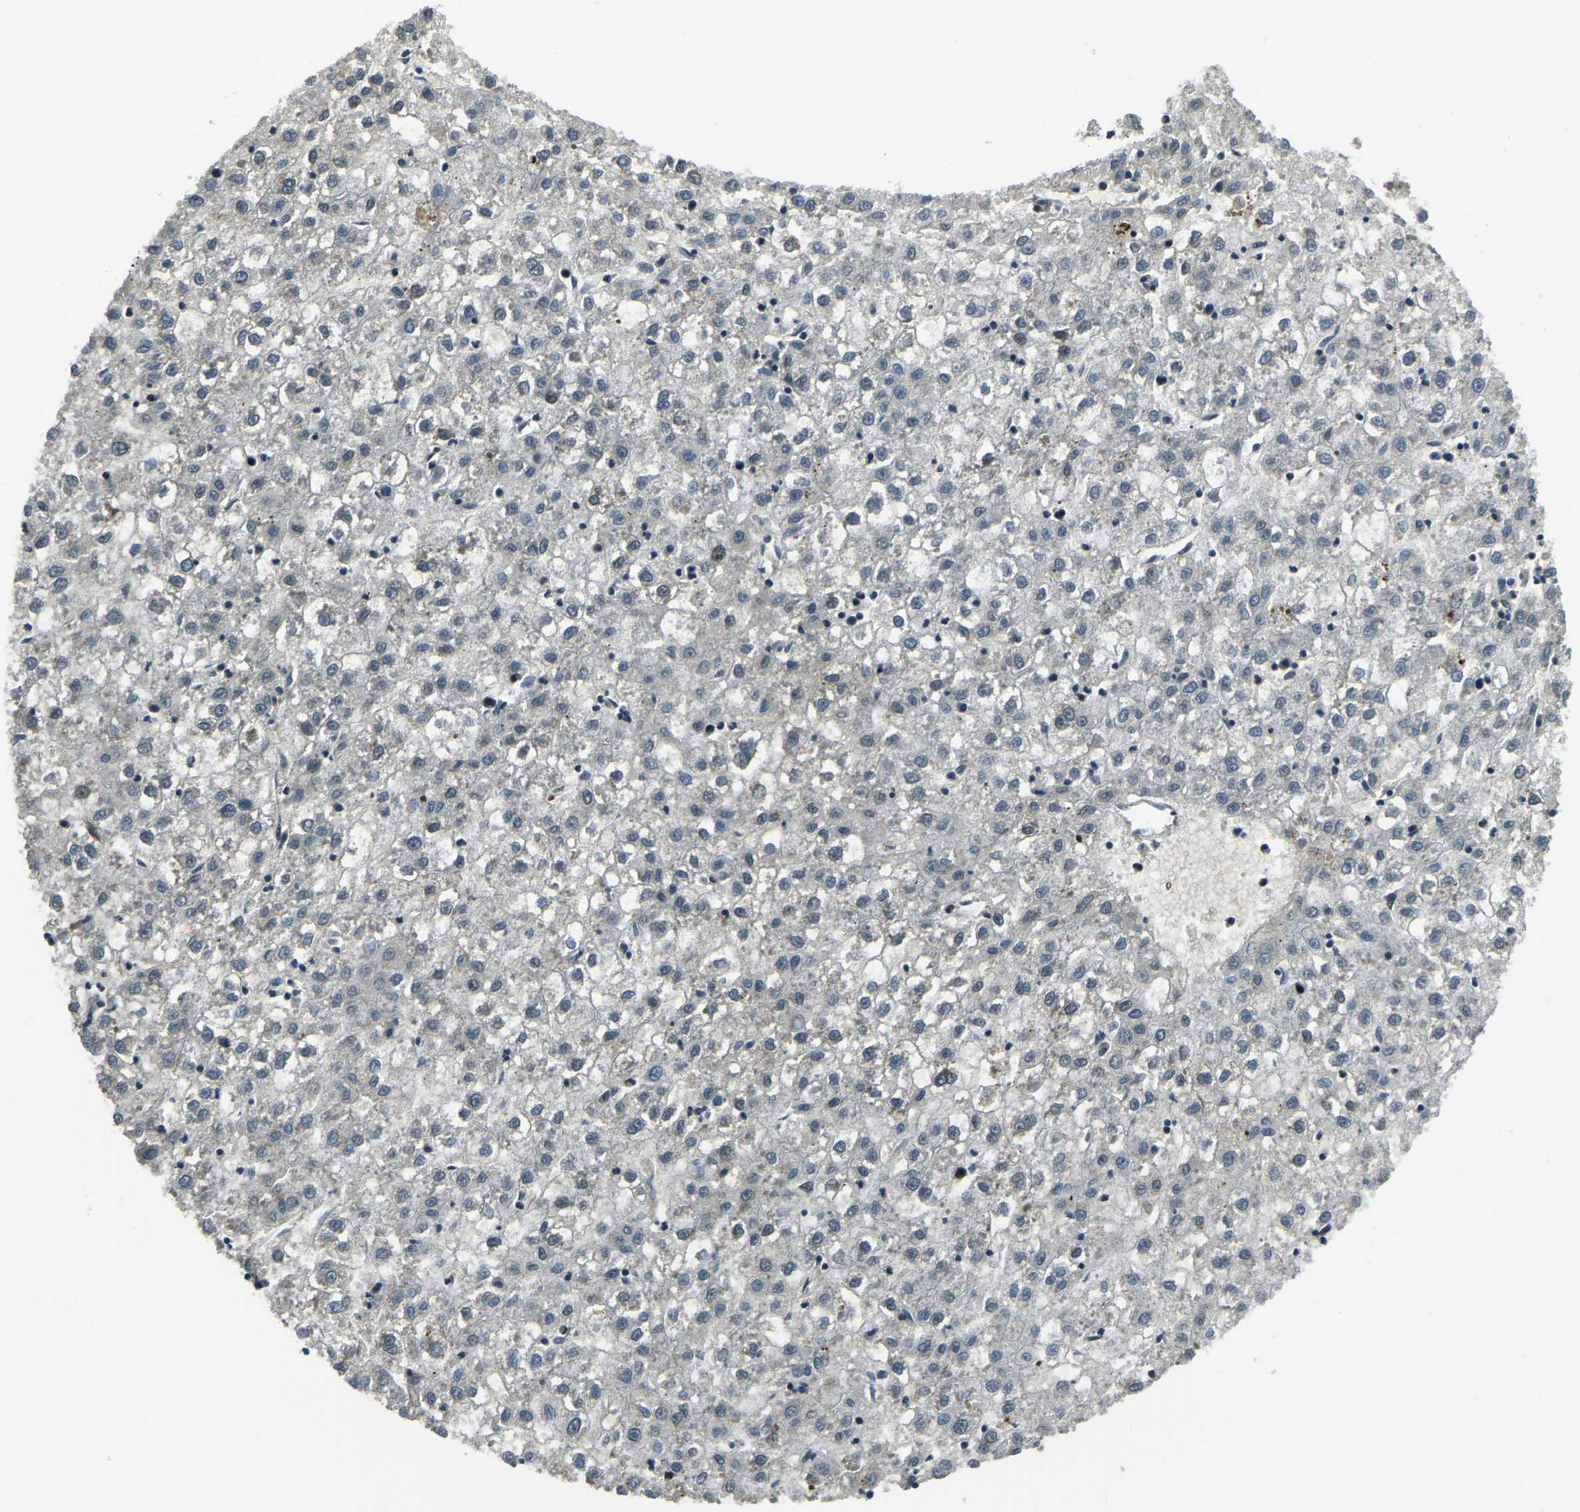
{"staining": {"intensity": "negative", "quantity": "none", "location": "none"}, "tissue": "liver cancer", "cell_type": "Tumor cells", "image_type": "cancer", "snomed": [{"axis": "morphology", "description": "Carcinoma, Hepatocellular, NOS"}, {"axis": "topography", "description": "Liver"}], "caption": "Immunohistochemical staining of hepatocellular carcinoma (liver) shows no significant staining in tumor cells.", "gene": "PRCC", "patient": {"sex": "male", "age": 72}}